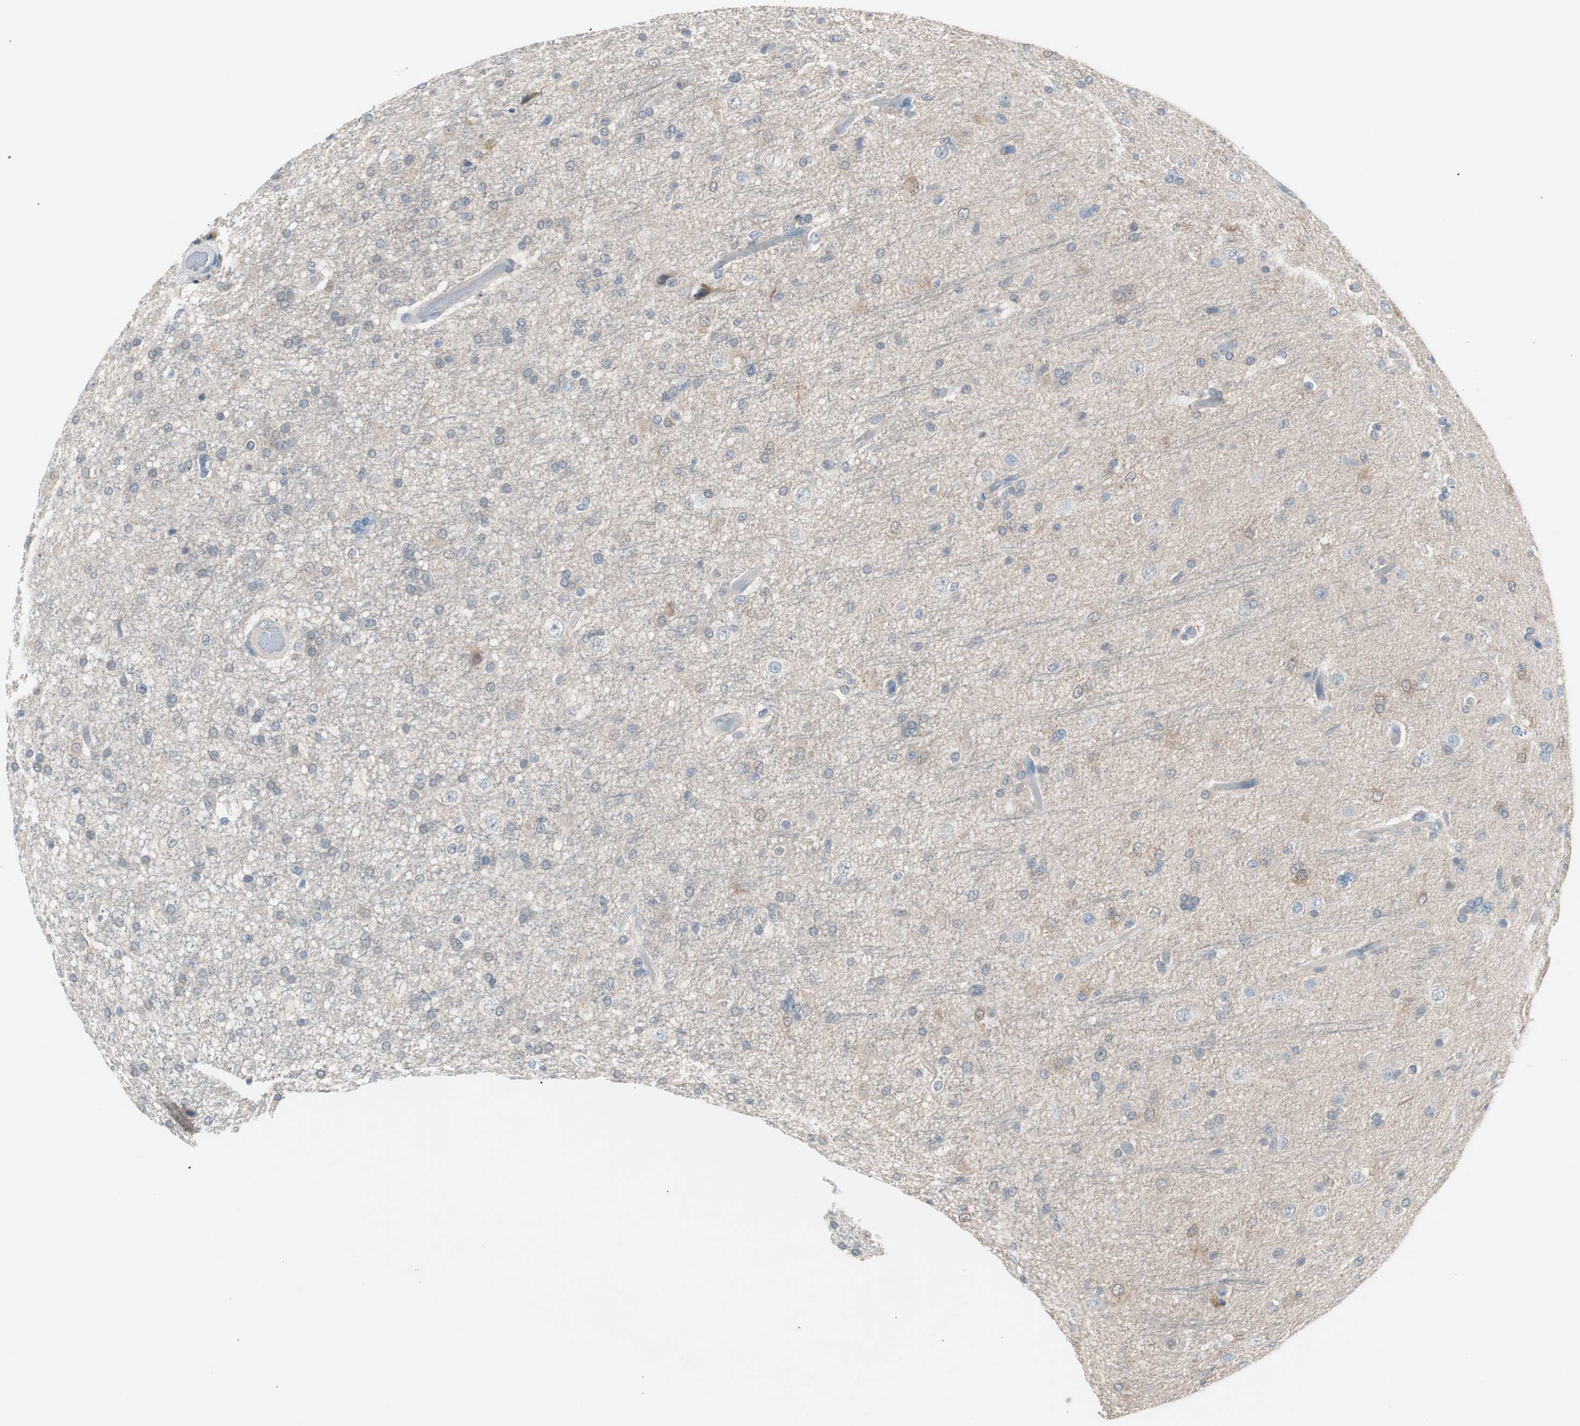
{"staining": {"intensity": "negative", "quantity": "none", "location": "none"}, "tissue": "glioma", "cell_type": "Tumor cells", "image_type": "cancer", "snomed": [{"axis": "morphology", "description": "Glioma, malignant, High grade"}, {"axis": "topography", "description": "Brain"}], "caption": "Tumor cells show no significant staining in glioma. (IHC, brightfield microscopy, high magnification).", "gene": "VIL1", "patient": {"sex": "male", "age": 33}}